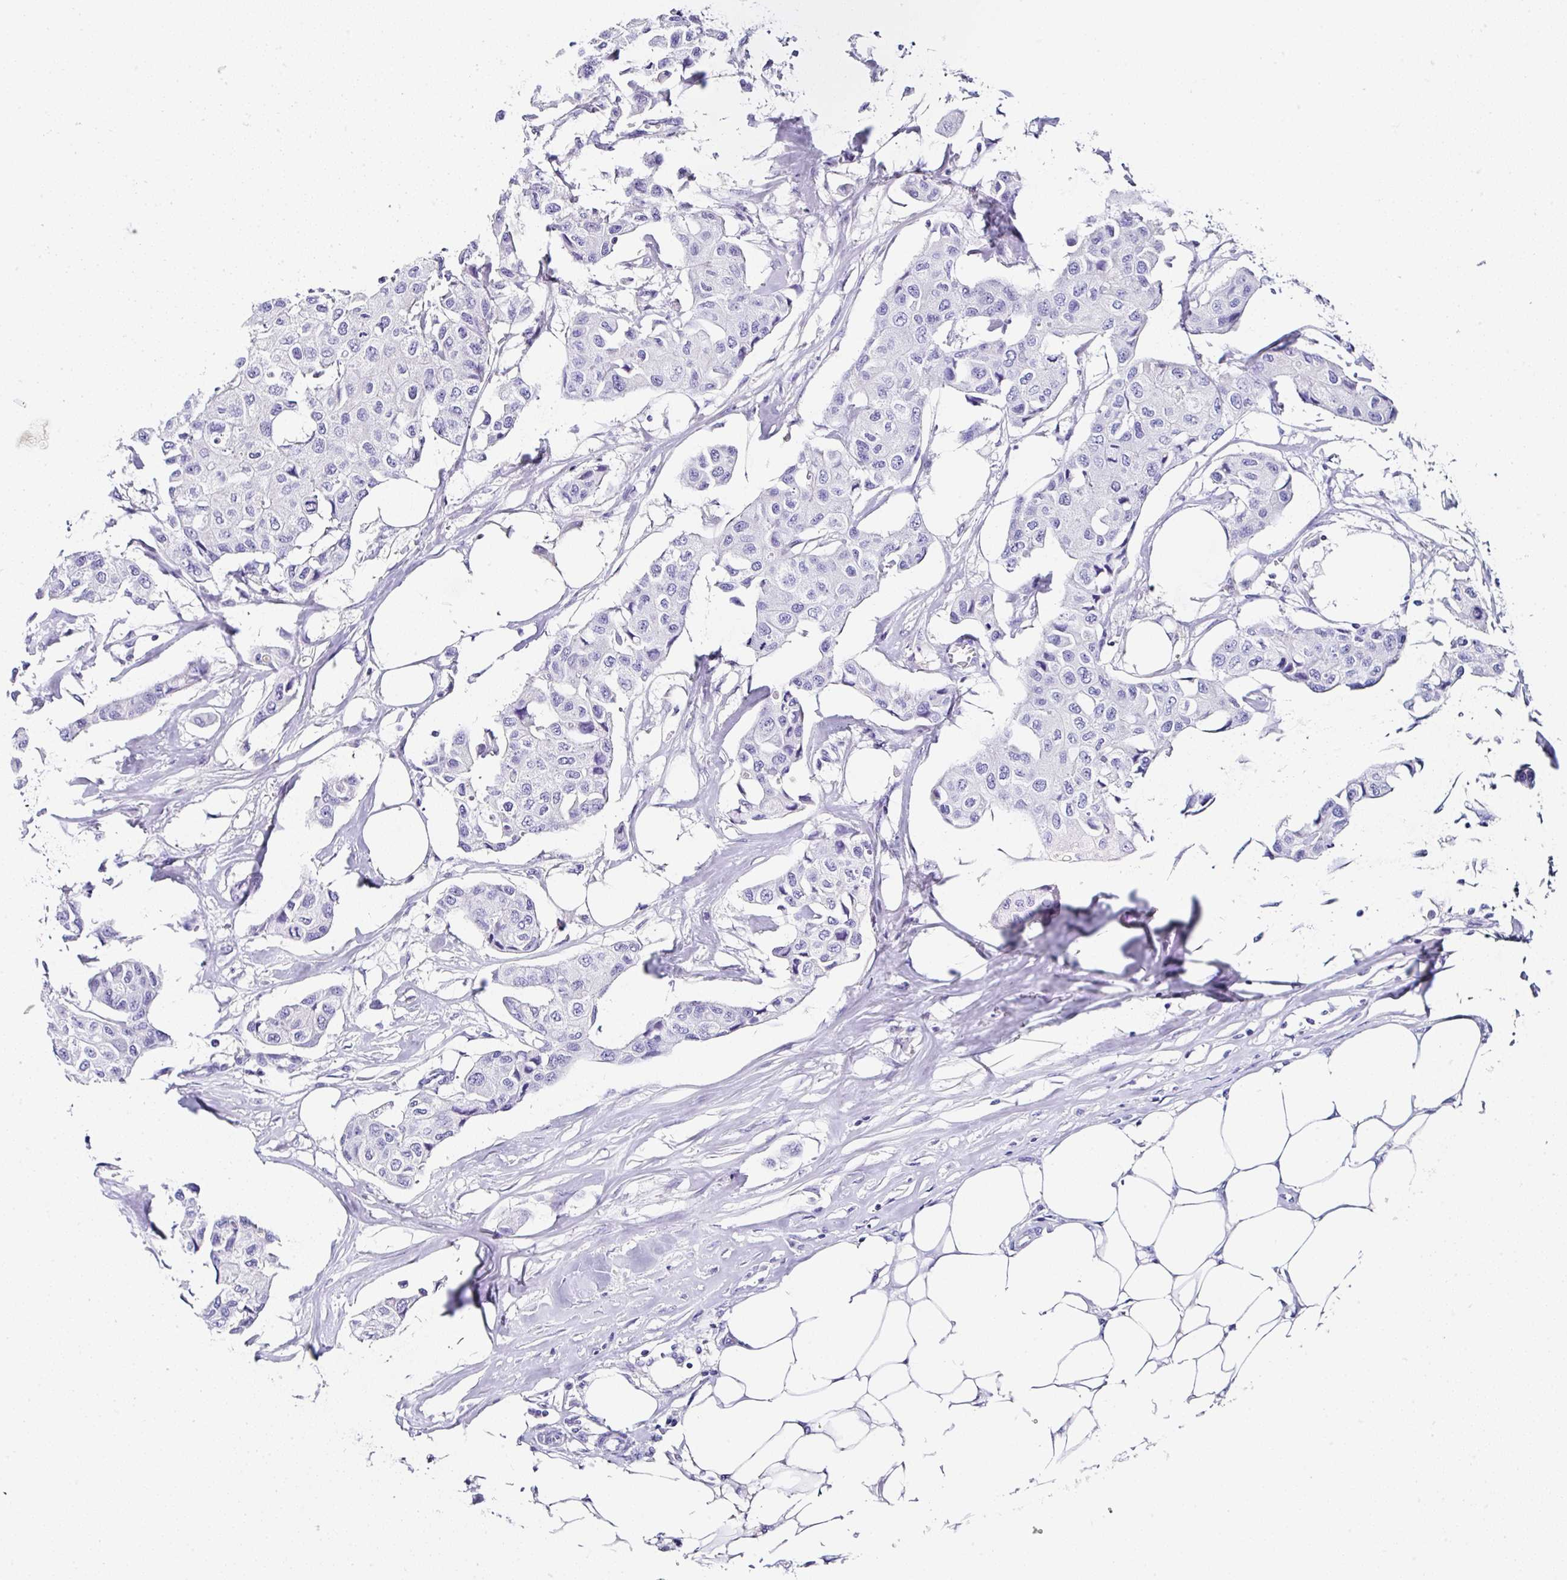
{"staining": {"intensity": "negative", "quantity": "none", "location": "none"}, "tissue": "breast cancer", "cell_type": "Tumor cells", "image_type": "cancer", "snomed": [{"axis": "morphology", "description": "Duct carcinoma"}, {"axis": "topography", "description": "Breast"}, {"axis": "topography", "description": "Lymph node"}], "caption": "Breast cancer (invasive ductal carcinoma) was stained to show a protein in brown. There is no significant staining in tumor cells. Nuclei are stained in blue.", "gene": "UGT3A1", "patient": {"sex": "female", "age": 80}}